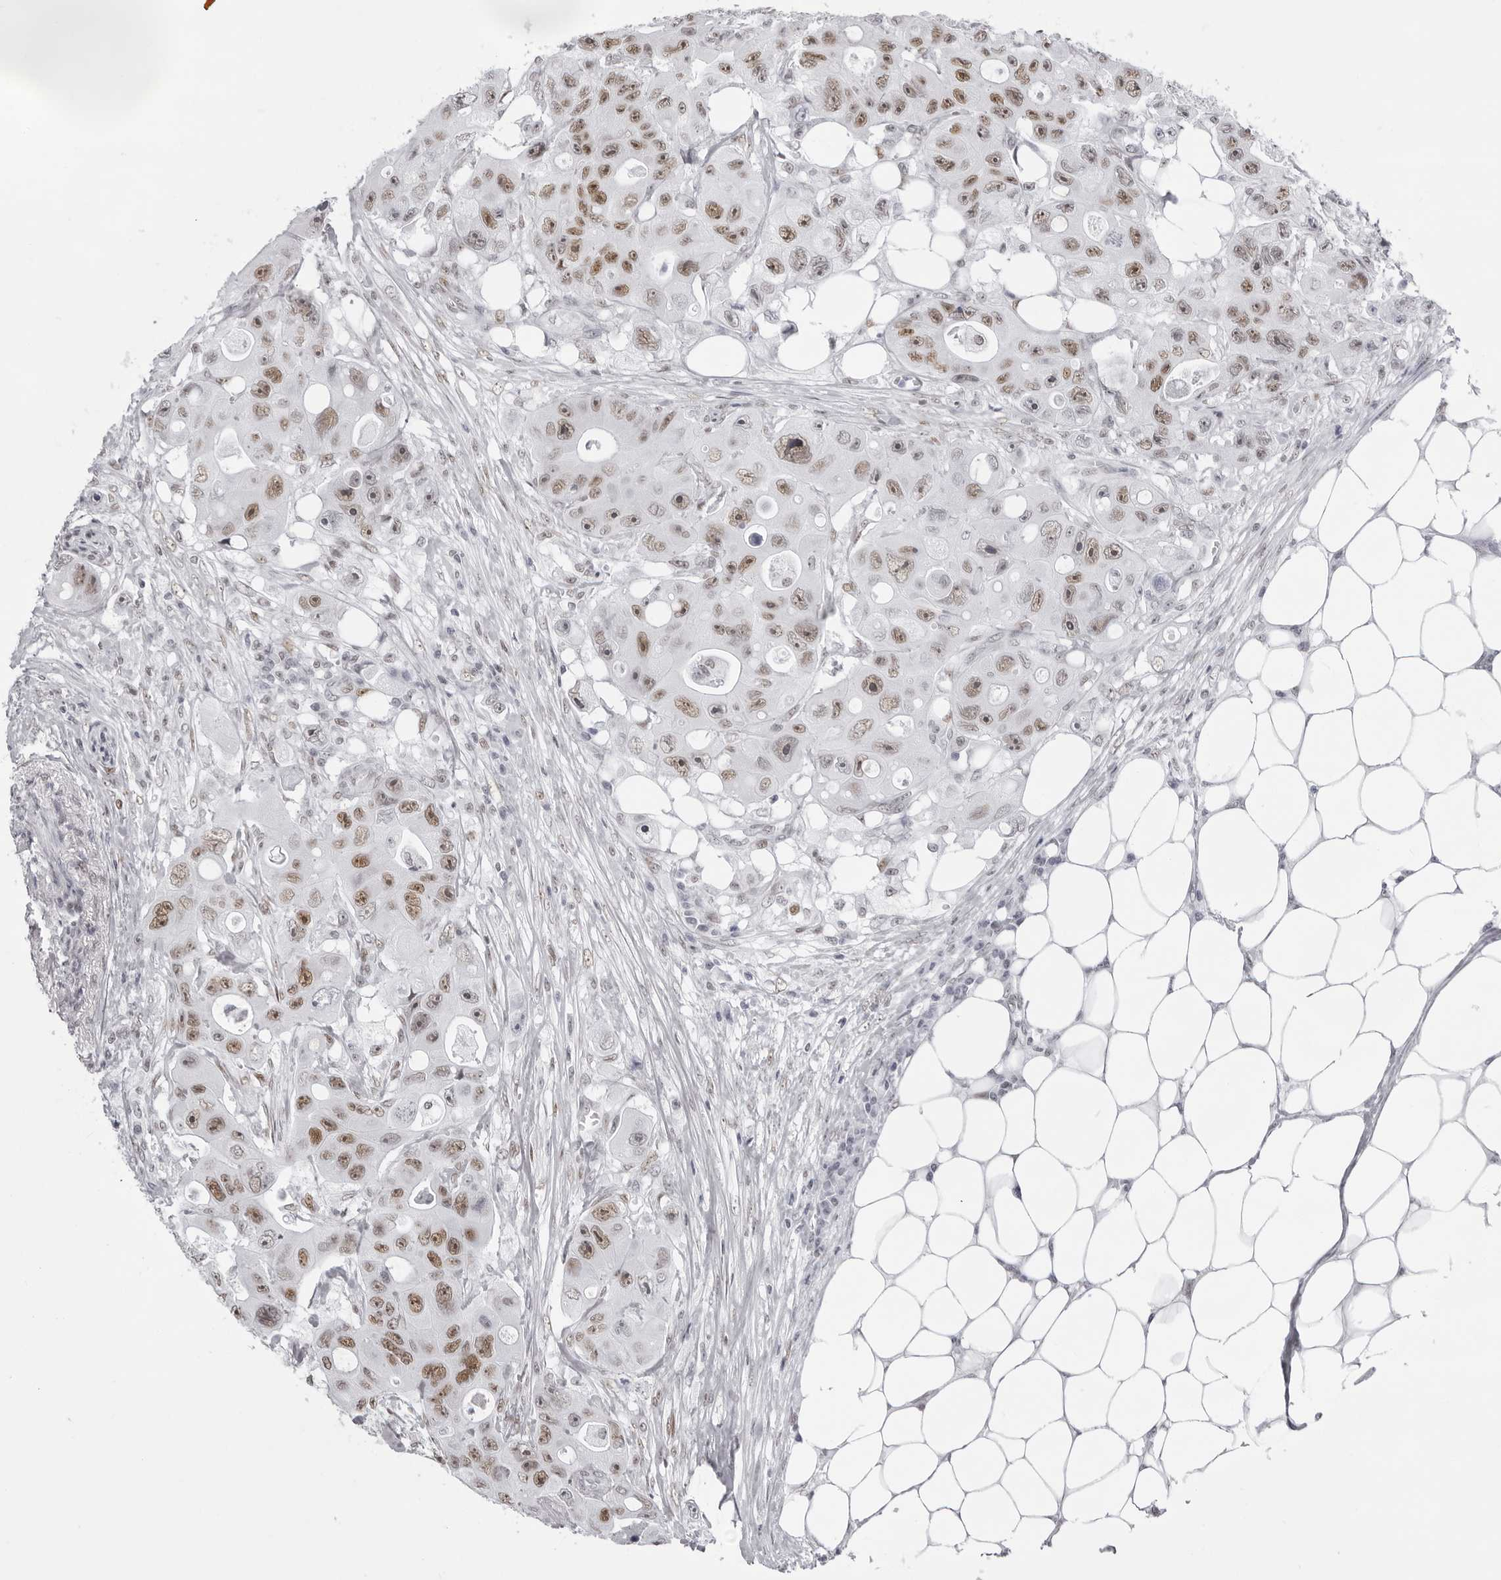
{"staining": {"intensity": "moderate", "quantity": ">75%", "location": "nuclear"}, "tissue": "colorectal cancer", "cell_type": "Tumor cells", "image_type": "cancer", "snomed": [{"axis": "morphology", "description": "Adenocarcinoma, NOS"}, {"axis": "topography", "description": "Colon"}], "caption": "Tumor cells show medium levels of moderate nuclear expression in about >75% of cells in colorectal cancer.", "gene": "IRF2BP2", "patient": {"sex": "female", "age": 46}}